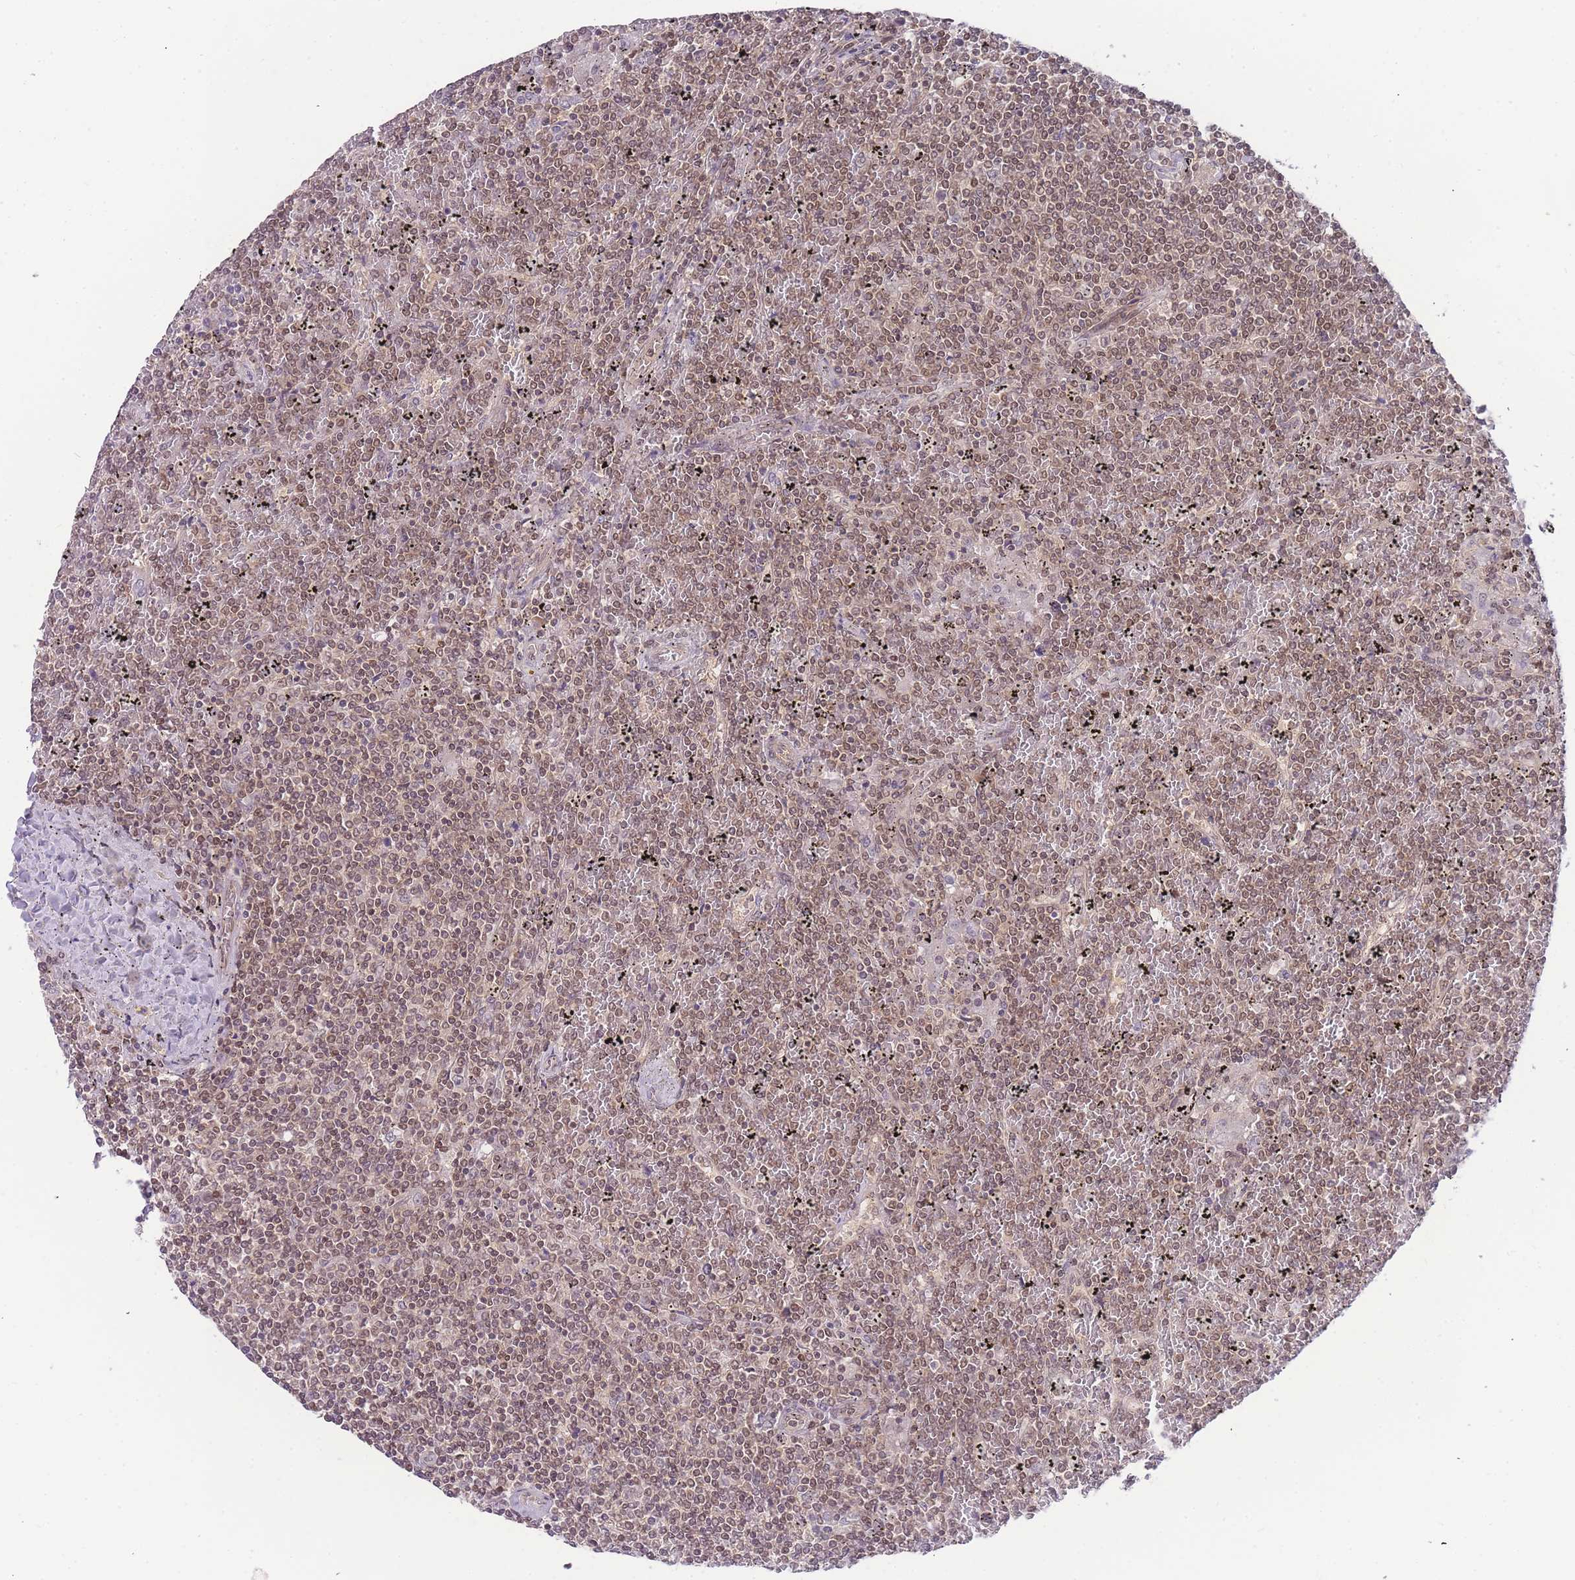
{"staining": {"intensity": "moderate", "quantity": ">75%", "location": "nuclear"}, "tissue": "lymphoma", "cell_type": "Tumor cells", "image_type": "cancer", "snomed": [{"axis": "morphology", "description": "Malignant lymphoma, non-Hodgkin's type, Low grade"}, {"axis": "topography", "description": "Spleen"}], "caption": "A micrograph of human malignant lymphoma, non-Hodgkin's type (low-grade) stained for a protein exhibits moderate nuclear brown staining in tumor cells.", "gene": "KIAA1191", "patient": {"sex": "female", "age": 19}}